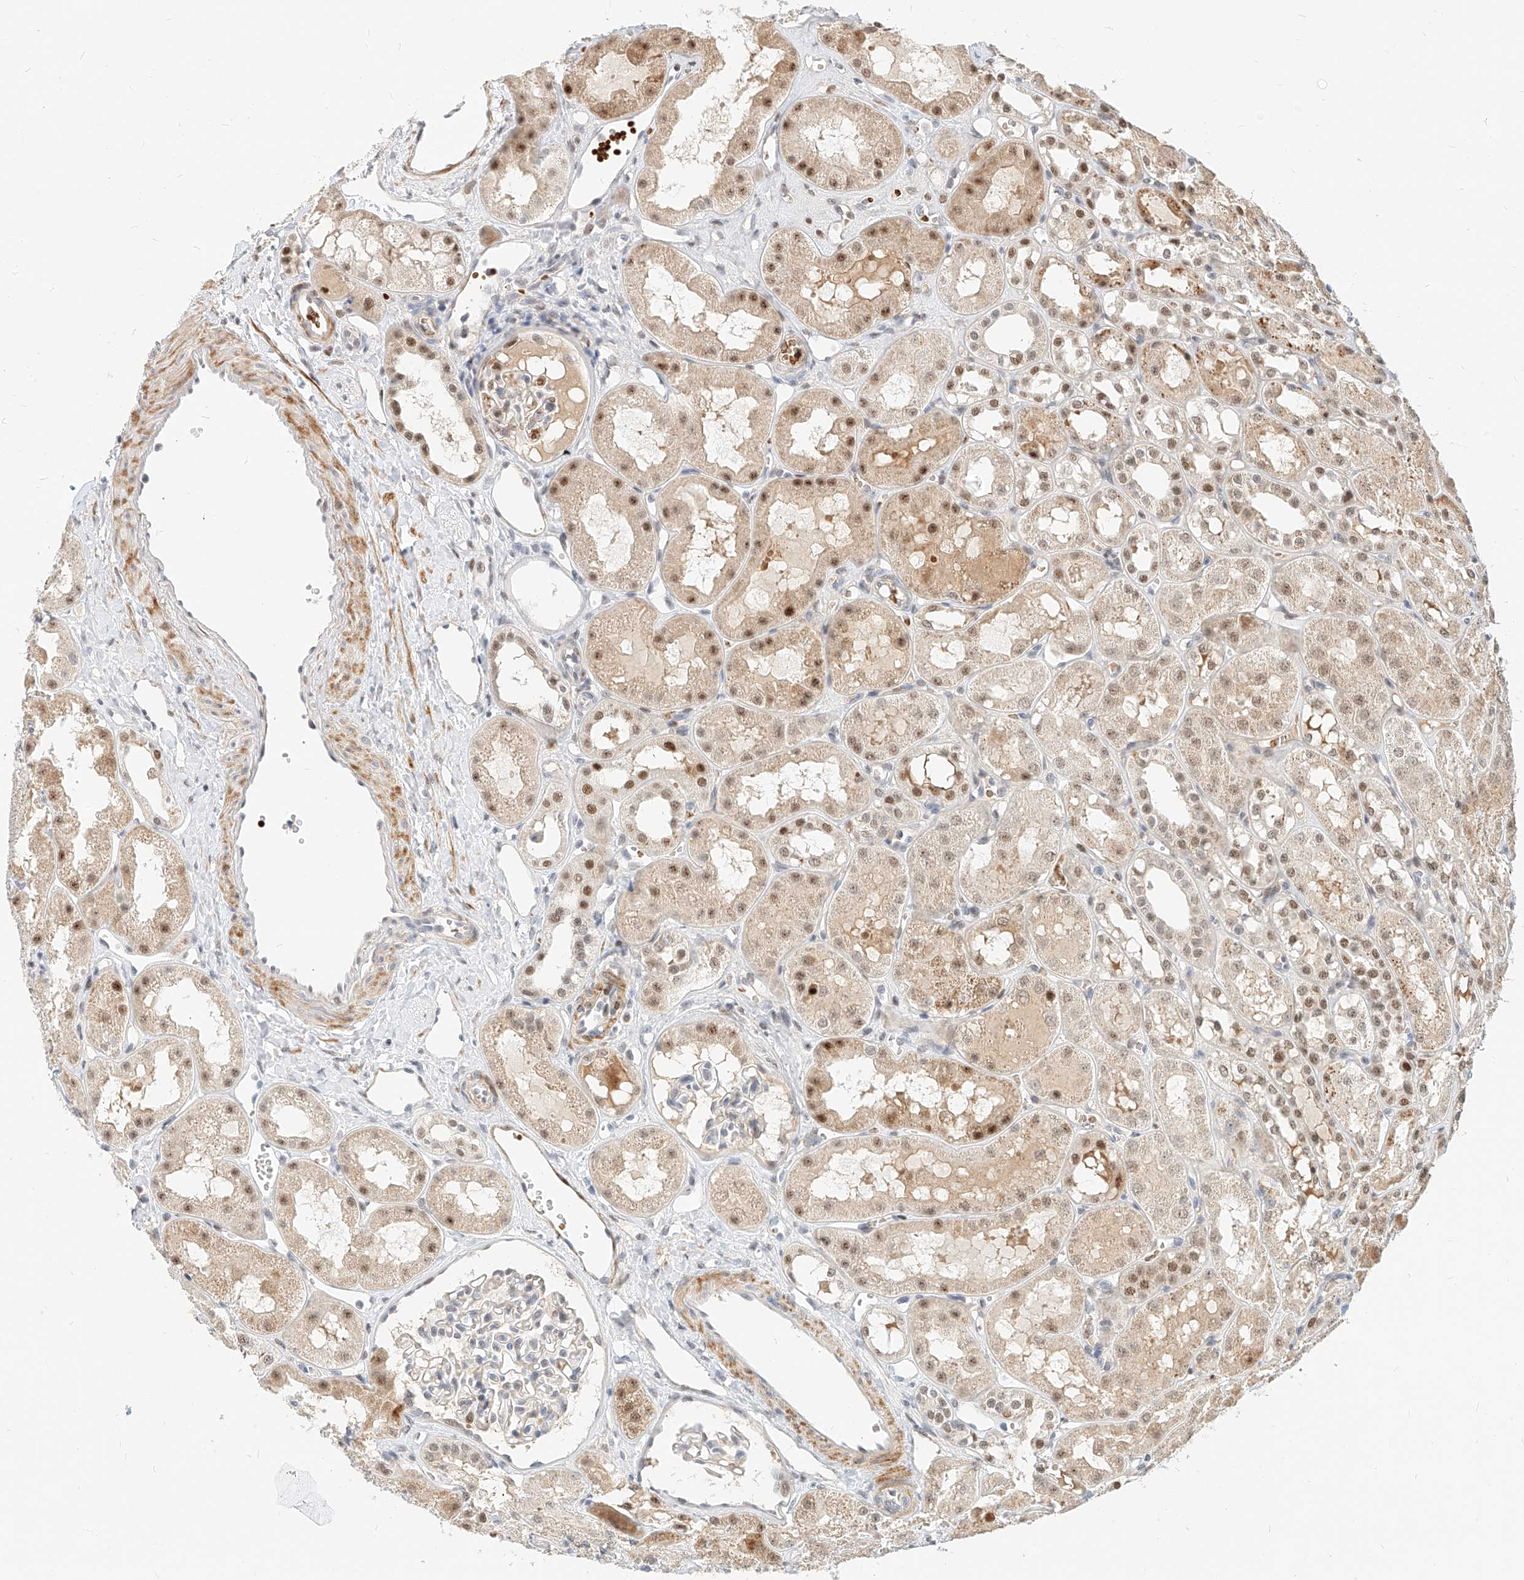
{"staining": {"intensity": "negative", "quantity": "none", "location": "none"}, "tissue": "kidney", "cell_type": "Cells in glomeruli", "image_type": "normal", "snomed": [{"axis": "morphology", "description": "Normal tissue, NOS"}, {"axis": "topography", "description": "Kidney"}], "caption": "Human kidney stained for a protein using IHC demonstrates no staining in cells in glomeruli.", "gene": "CBX8", "patient": {"sex": "male", "age": 16}}